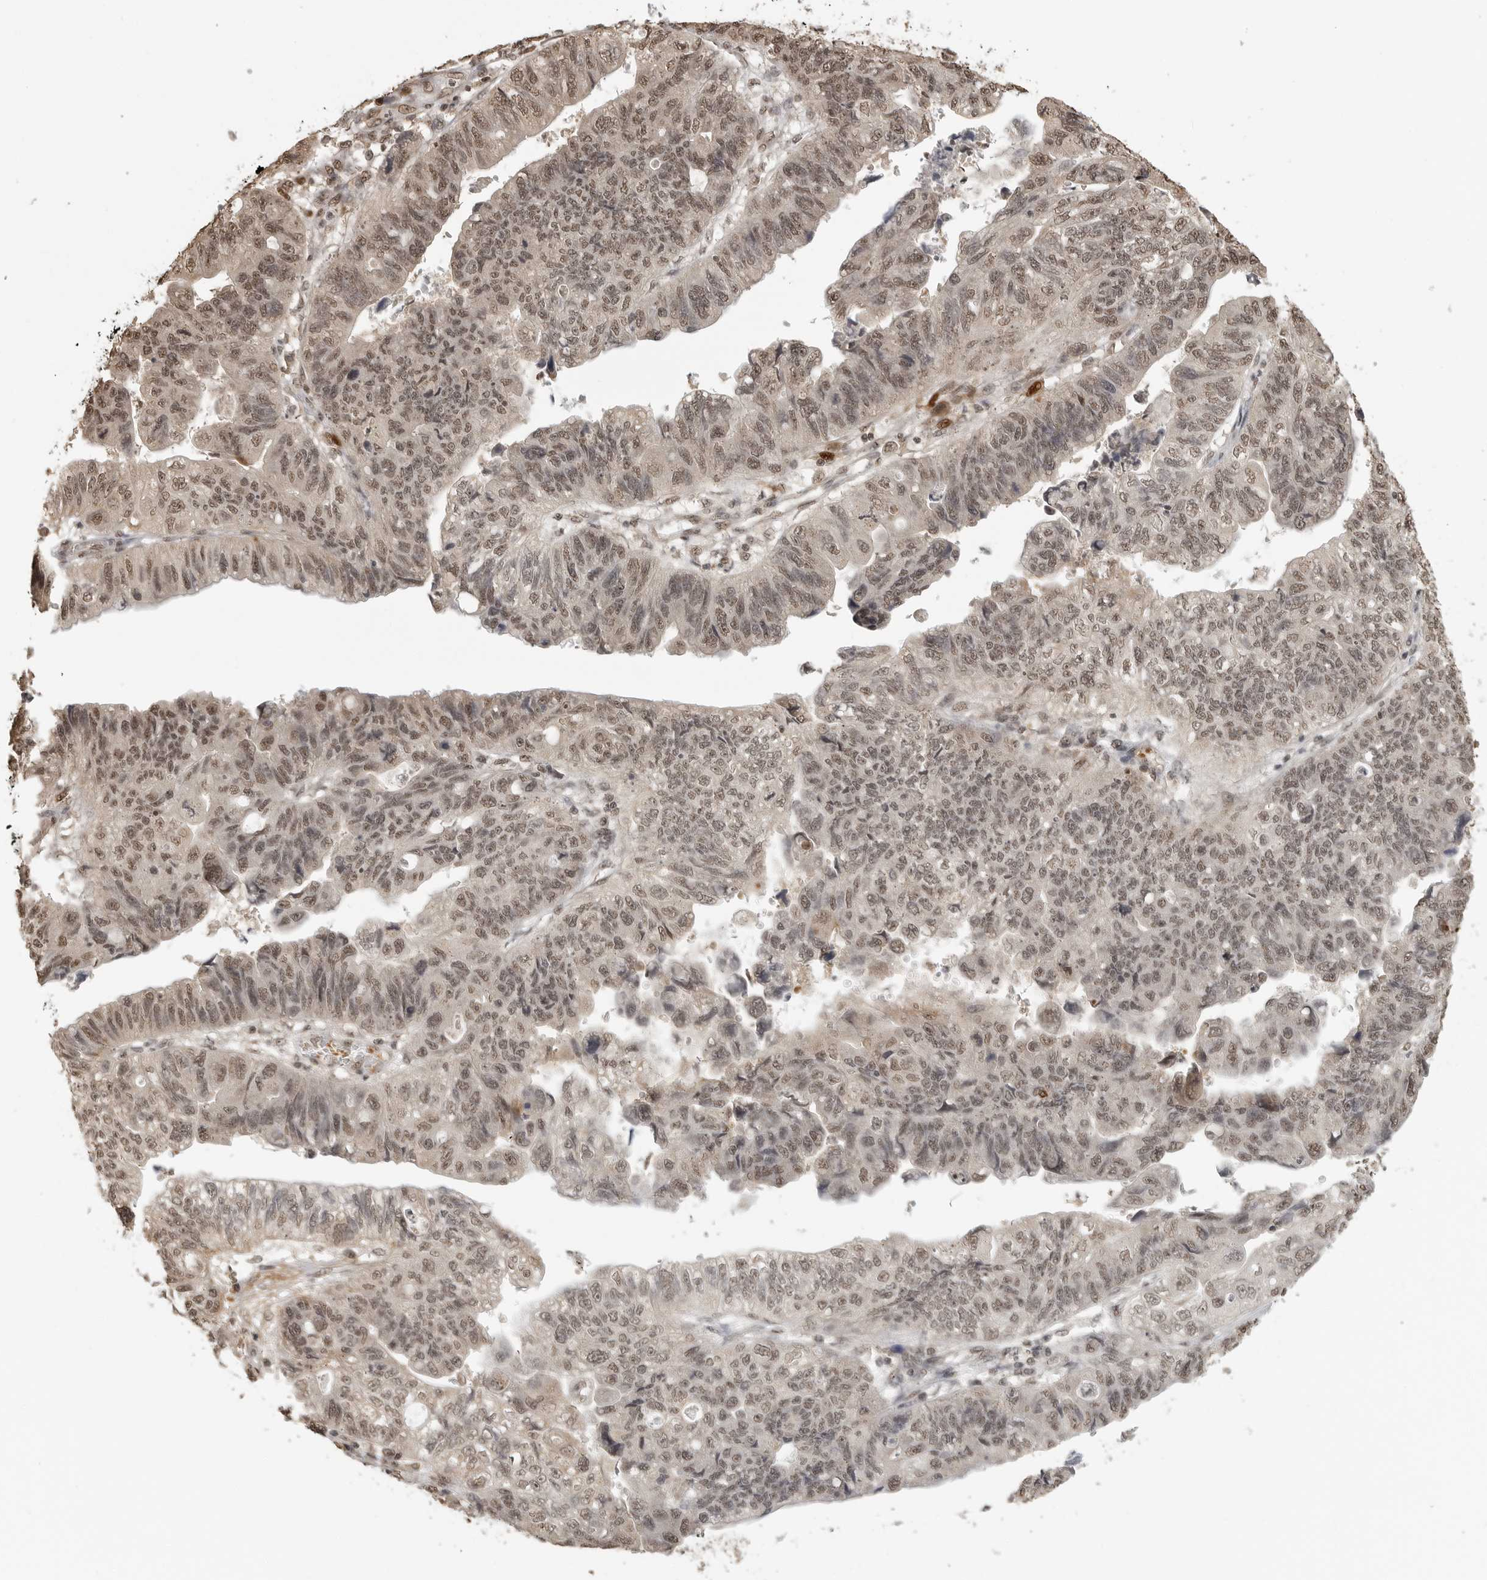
{"staining": {"intensity": "weak", "quantity": ">75%", "location": "nuclear"}, "tissue": "stomach cancer", "cell_type": "Tumor cells", "image_type": "cancer", "snomed": [{"axis": "morphology", "description": "Adenocarcinoma, NOS"}, {"axis": "topography", "description": "Stomach"}], "caption": "Immunohistochemical staining of human adenocarcinoma (stomach) reveals low levels of weak nuclear protein staining in about >75% of tumor cells.", "gene": "CLOCK", "patient": {"sex": "male", "age": 59}}